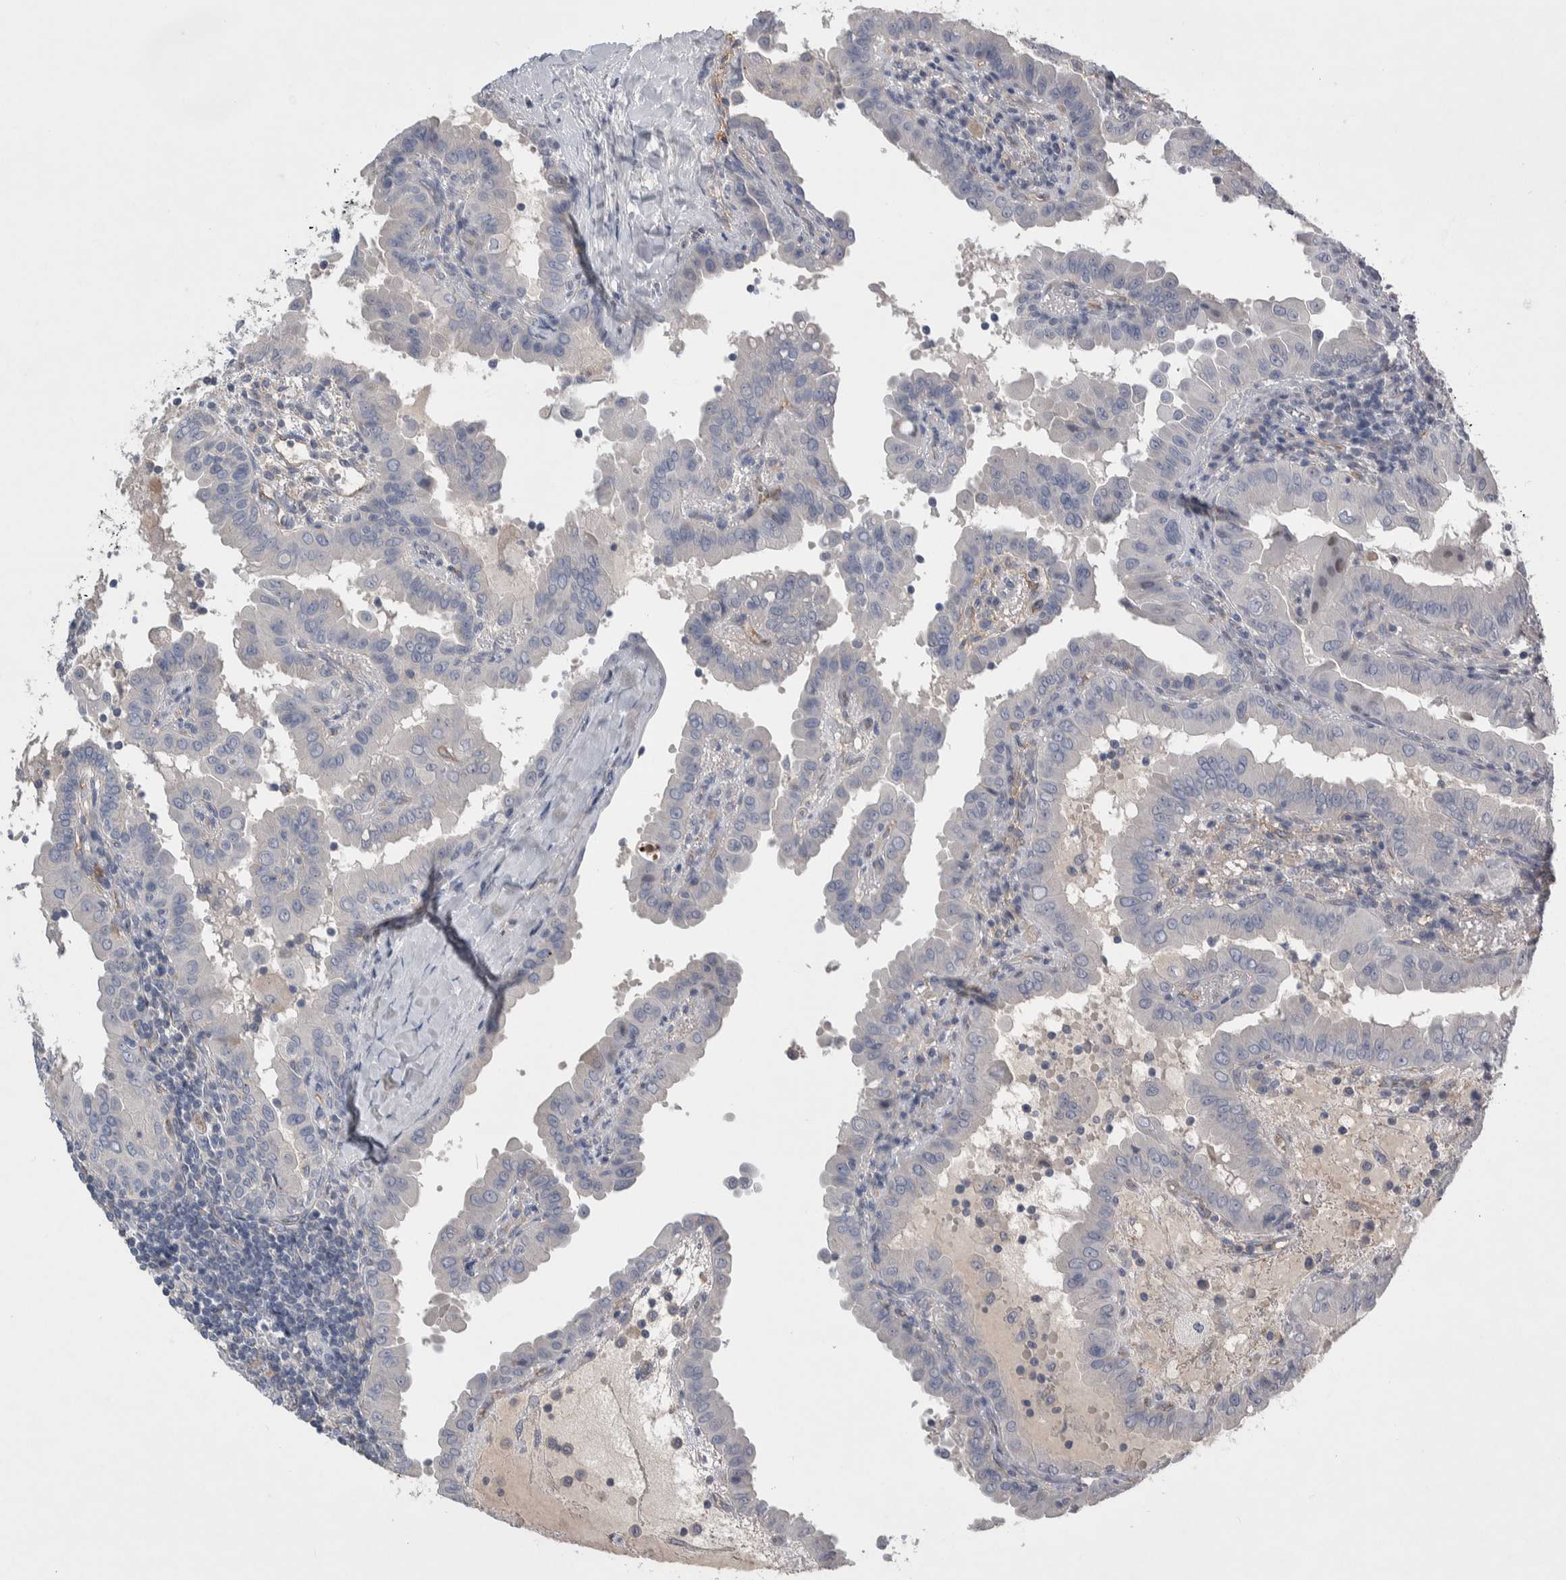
{"staining": {"intensity": "negative", "quantity": "none", "location": "none"}, "tissue": "thyroid cancer", "cell_type": "Tumor cells", "image_type": "cancer", "snomed": [{"axis": "morphology", "description": "Papillary adenocarcinoma, NOS"}, {"axis": "topography", "description": "Thyroid gland"}], "caption": "IHC of thyroid cancer demonstrates no positivity in tumor cells.", "gene": "CEP131", "patient": {"sex": "male", "age": 33}}